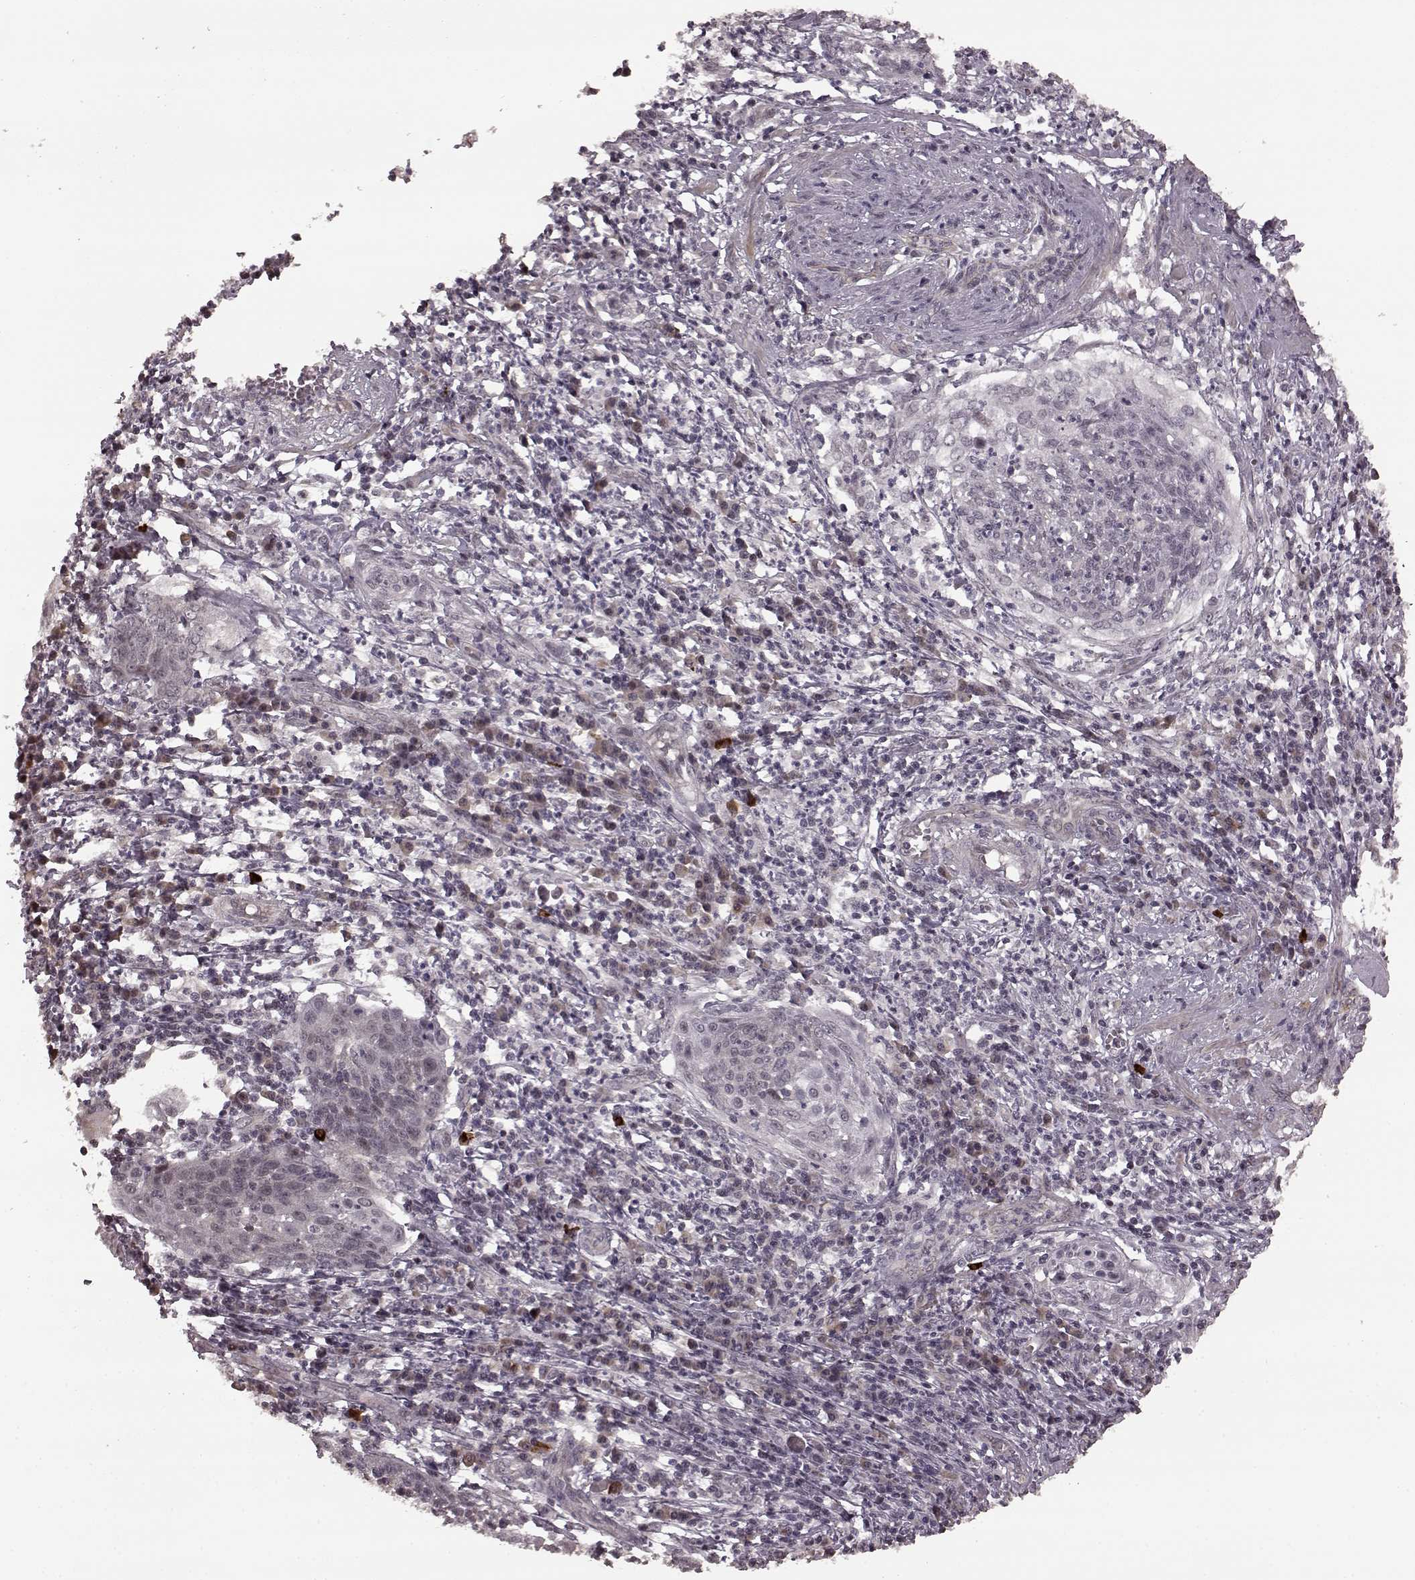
{"staining": {"intensity": "negative", "quantity": "none", "location": "none"}, "tissue": "cervical cancer", "cell_type": "Tumor cells", "image_type": "cancer", "snomed": [{"axis": "morphology", "description": "Squamous cell carcinoma, NOS"}, {"axis": "topography", "description": "Cervix"}], "caption": "Tumor cells are negative for brown protein staining in cervical cancer.", "gene": "PLCB4", "patient": {"sex": "female", "age": 34}}